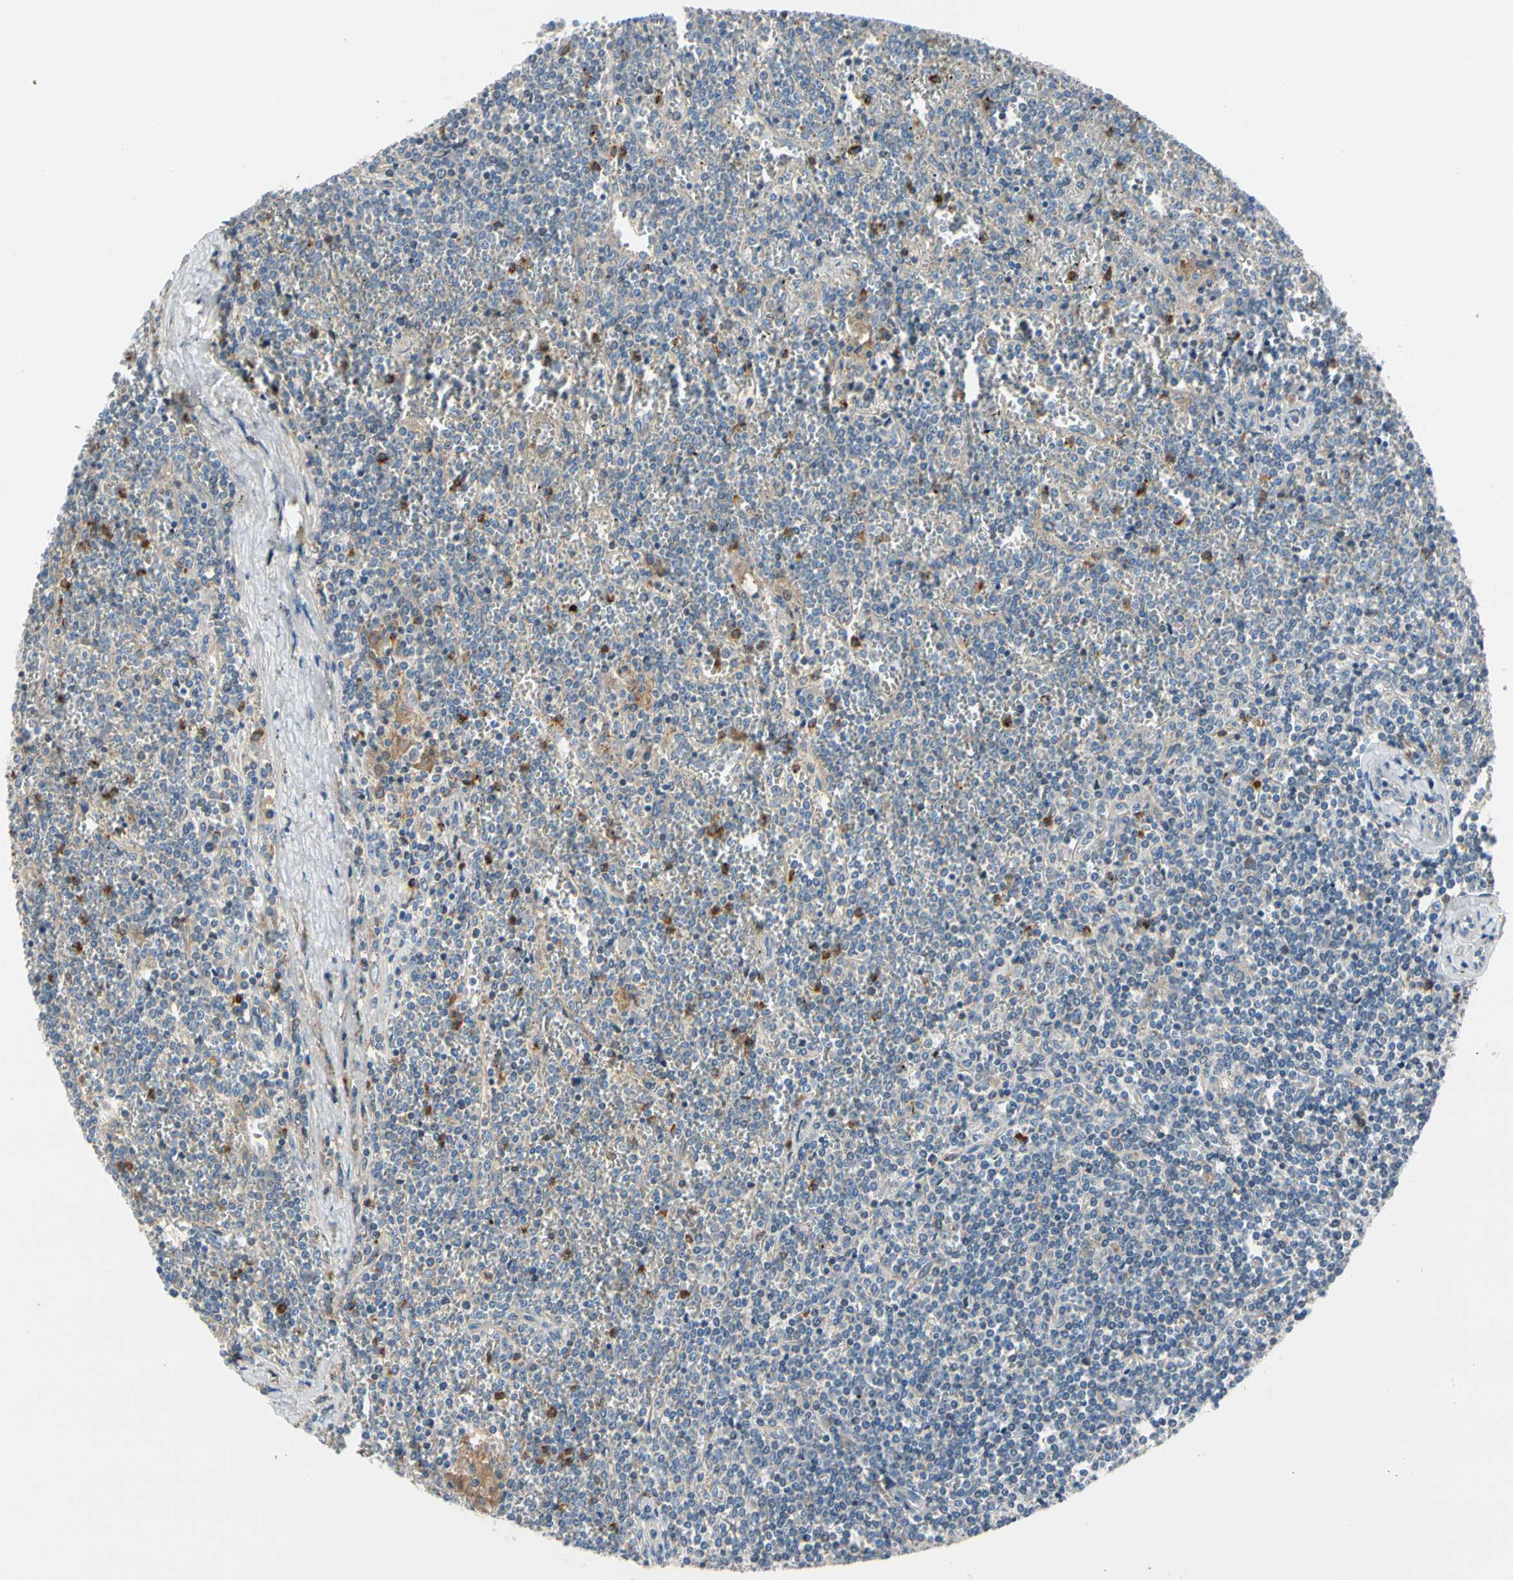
{"staining": {"intensity": "negative", "quantity": "none", "location": "none"}, "tissue": "lymphoma", "cell_type": "Tumor cells", "image_type": "cancer", "snomed": [{"axis": "morphology", "description": "Malignant lymphoma, non-Hodgkin's type, Low grade"}, {"axis": "topography", "description": "Spleen"}], "caption": "This photomicrograph is of low-grade malignant lymphoma, non-Hodgkin's type stained with IHC to label a protein in brown with the nuclei are counter-stained blue. There is no staining in tumor cells. (Brightfield microscopy of DAB (3,3'-diaminobenzidine) immunohistochemistry at high magnification).", "gene": "HJURP", "patient": {"sex": "female", "age": 19}}